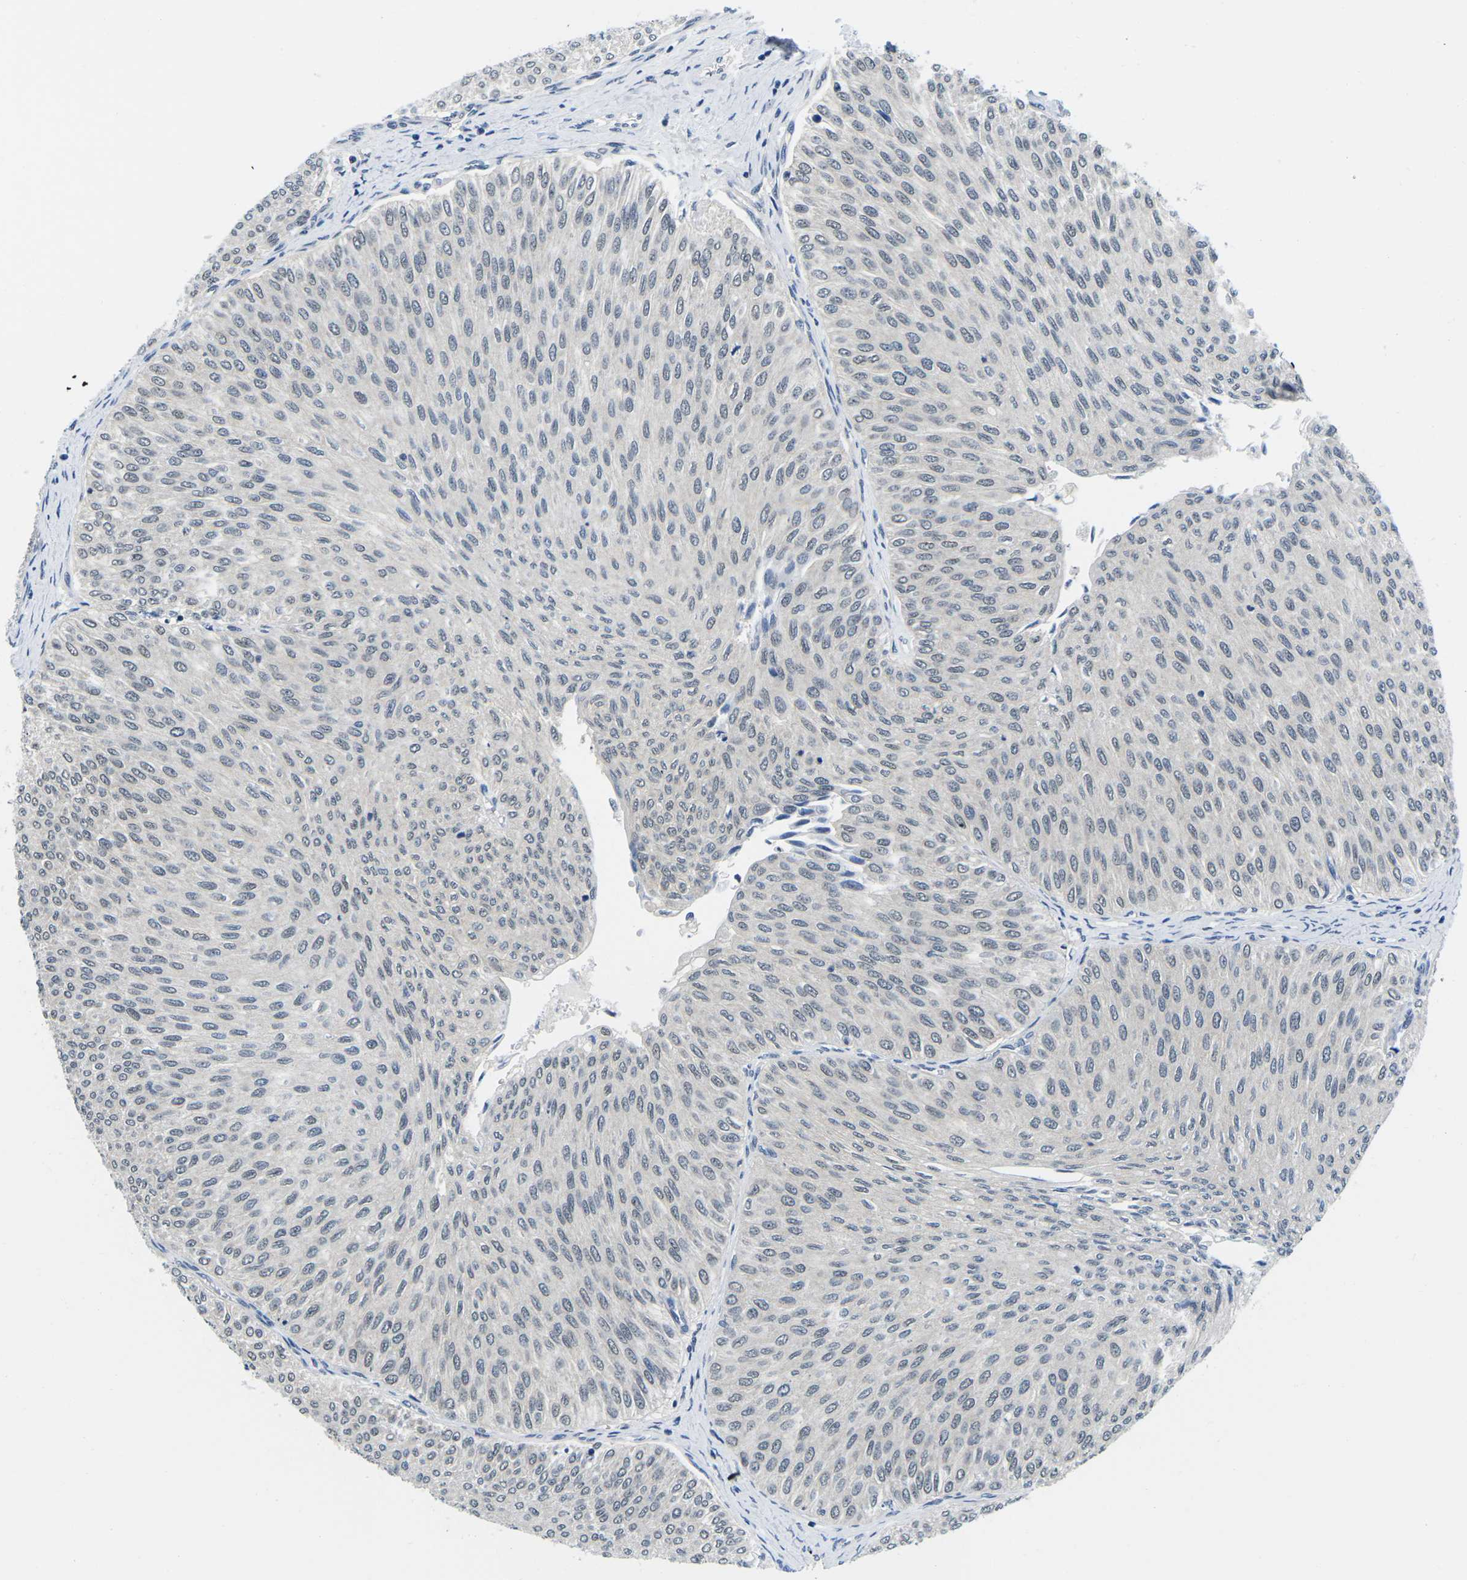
{"staining": {"intensity": "negative", "quantity": "none", "location": "none"}, "tissue": "urothelial cancer", "cell_type": "Tumor cells", "image_type": "cancer", "snomed": [{"axis": "morphology", "description": "Urothelial carcinoma, Low grade"}, {"axis": "topography", "description": "Urinary bladder"}], "caption": "IHC histopathology image of human urothelial cancer stained for a protein (brown), which displays no positivity in tumor cells.", "gene": "UBA7", "patient": {"sex": "male", "age": 78}}